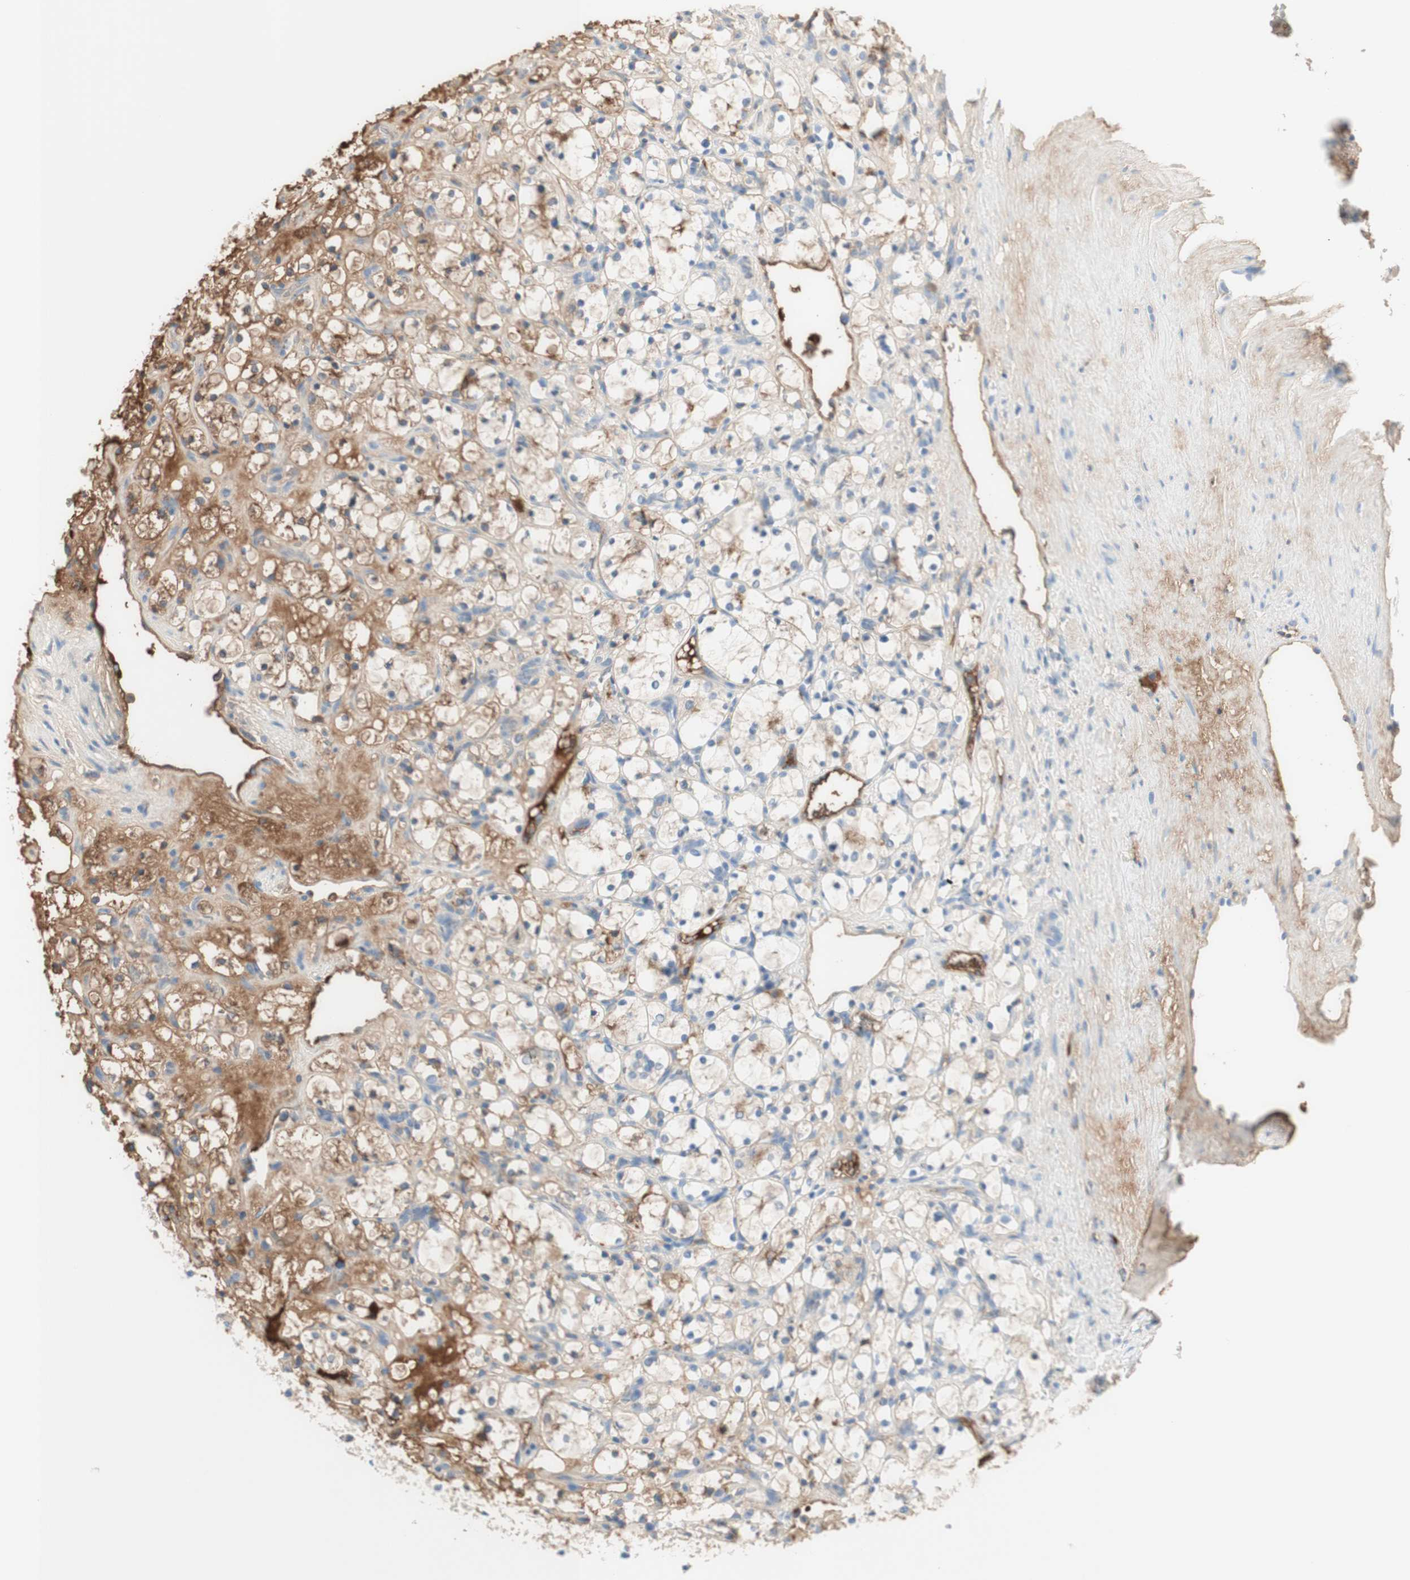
{"staining": {"intensity": "weak", "quantity": "25%-75%", "location": "cytoplasmic/membranous"}, "tissue": "renal cancer", "cell_type": "Tumor cells", "image_type": "cancer", "snomed": [{"axis": "morphology", "description": "Adenocarcinoma, NOS"}, {"axis": "topography", "description": "Kidney"}], "caption": "A brown stain highlights weak cytoplasmic/membranous expression of a protein in renal adenocarcinoma tumor cells.", "gene": "KNG1", "patient": {"sex": "female", "age": 69}}